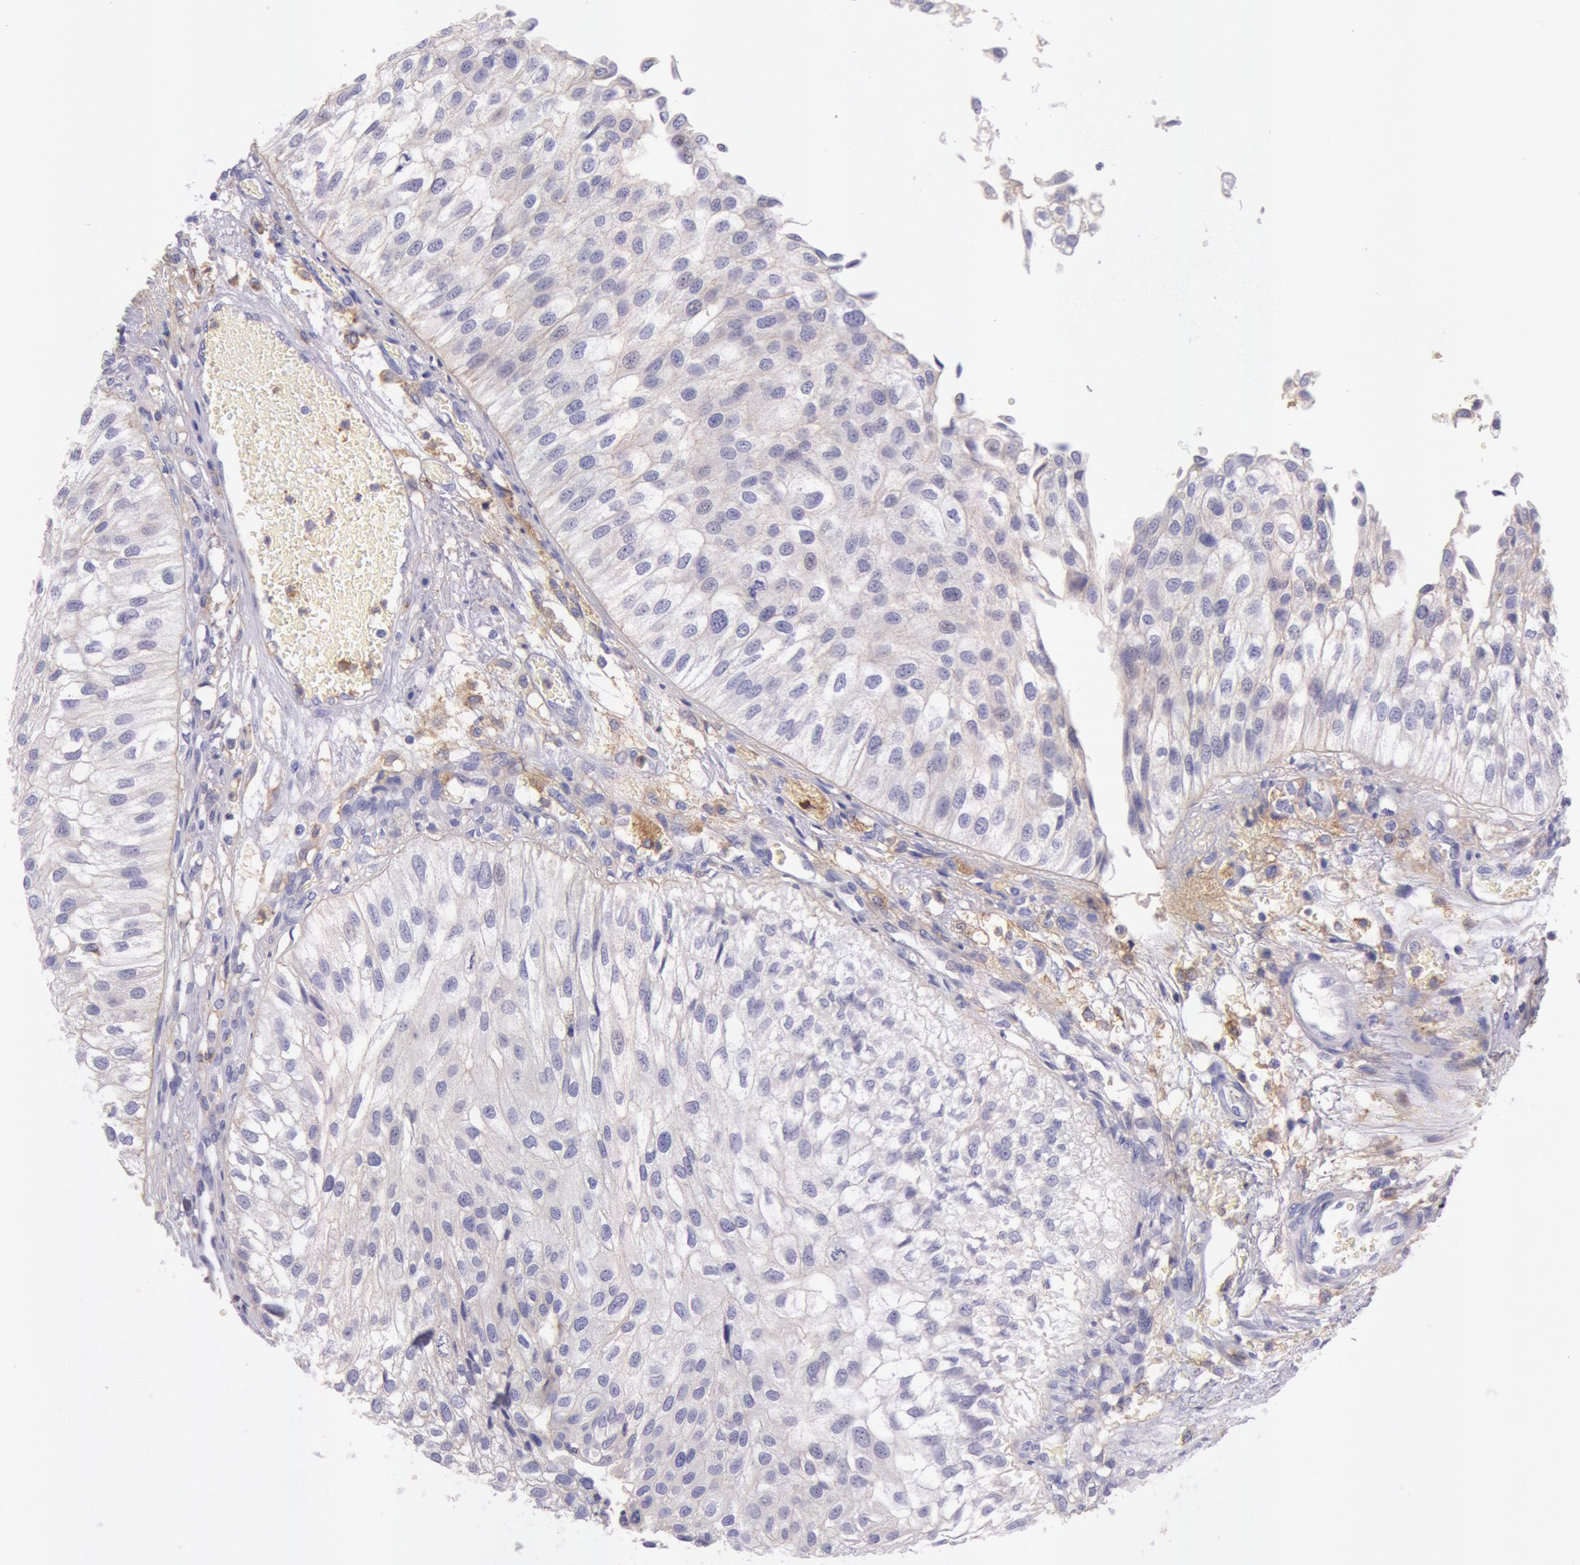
{"staining": {"intensity": "weak", "quantity": "<25%", "location": "cytoplasmic/membranous"}, "tissue": "urothelial cancer", "cell_type": "Tumor cells", "image_type": "cancer", "snomed": [{"axis": "morphology", "description": "Urothelial carcinoma, Low grade"}, {"axis": "topography", "description": "Urinary bladder"}], "caption": "Urothelial cancer was stained to show a protein in brown. There is no significant expression in tumor cells.", "gene": "LYN", "patient": {"sex": "female", "age": 89}}